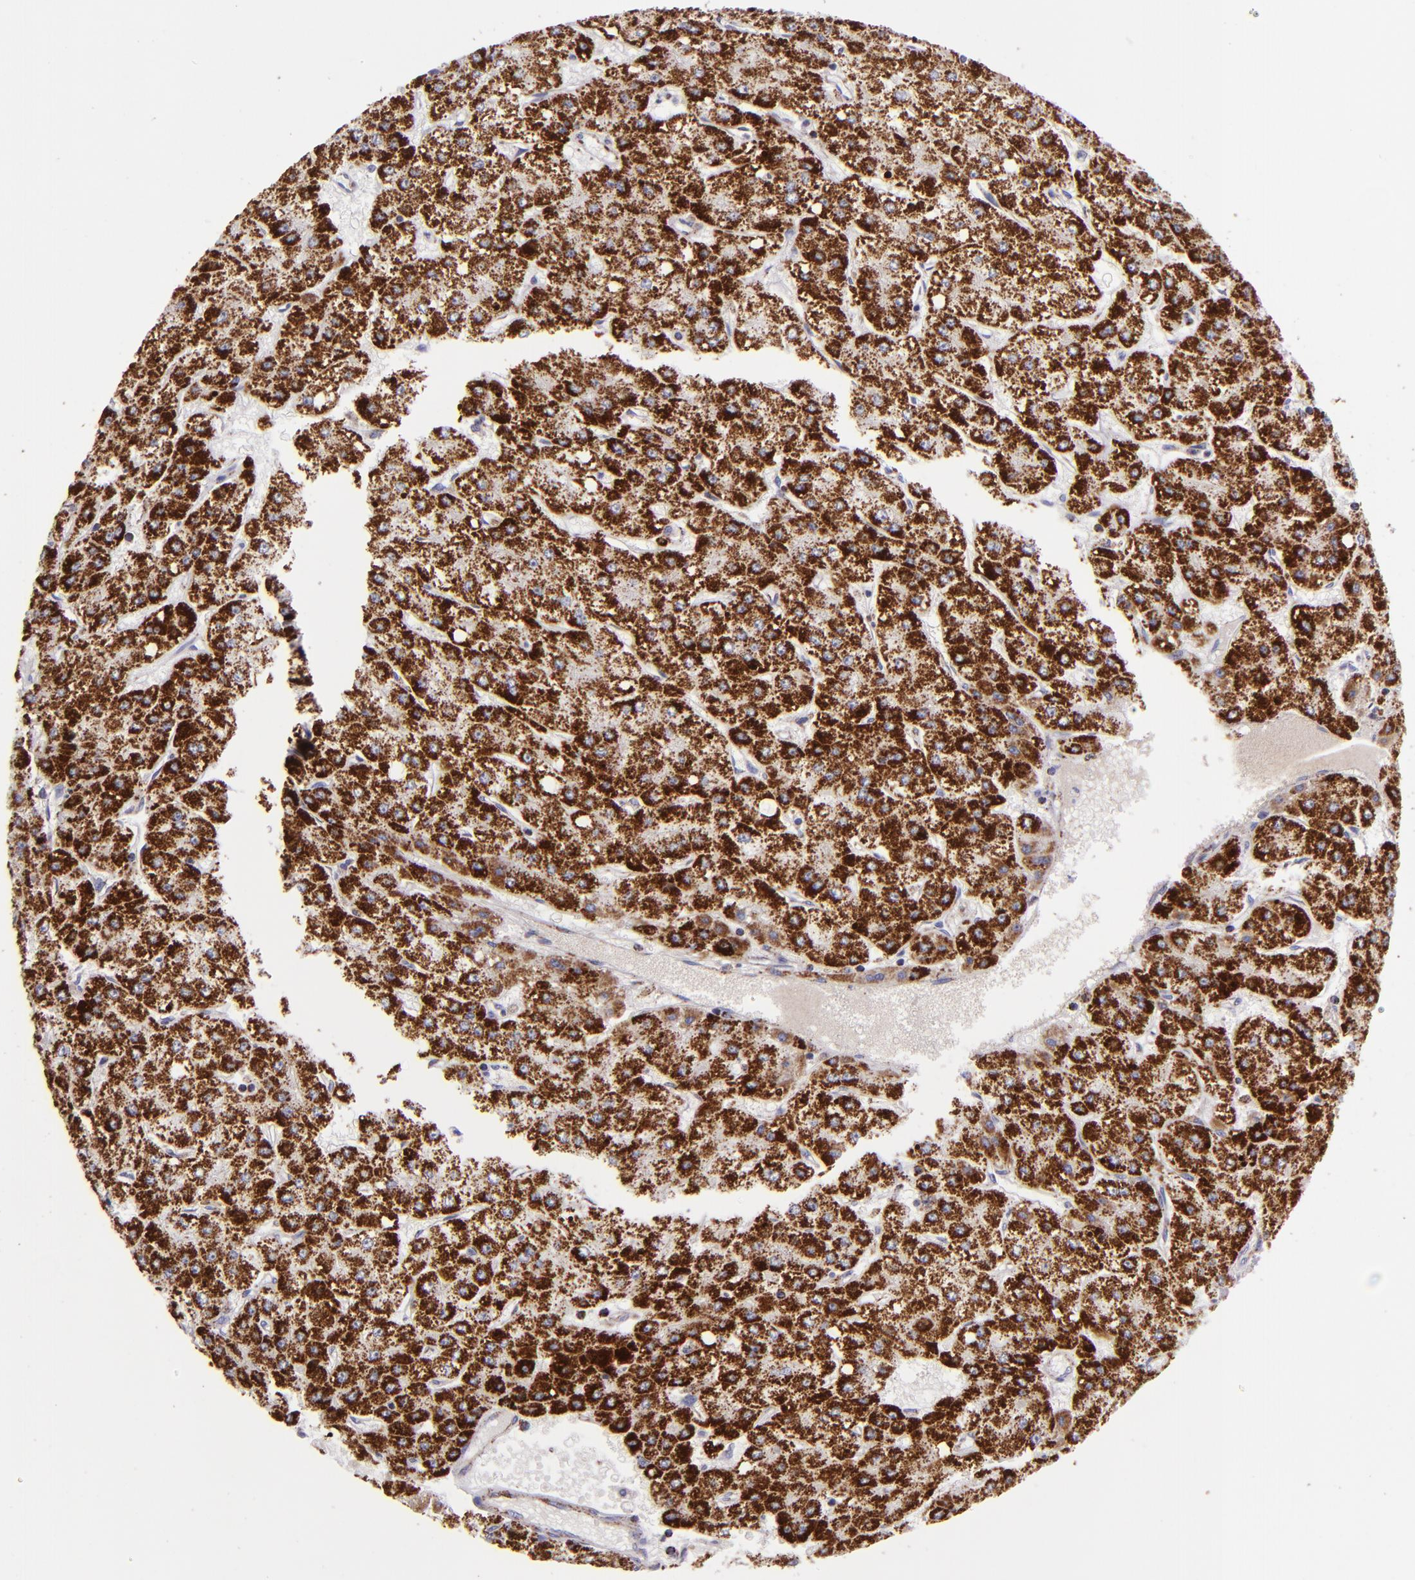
{"staining": {"intensity": "moderate", "quantity": ">75%", "location": "cytoplasmic/membranous"}, "tissue": "liver cancer", "cell_type": "Tumor cells", "image_type": "cancer", "snomed": [{"axis": "morphology", "description": "Carcinoma, Hepatocellular, NOS"}, {"axis": "topography", "description": "Liver"}], "caption": "A micrograph of liver cancer (hepatocellular carcinoma) stained for a protein reveals moderate cytoplasmic/membranous brown staining in tumor cells.", "gene": "HSPD1", "patient": {"sex": "female", "age": 52}}